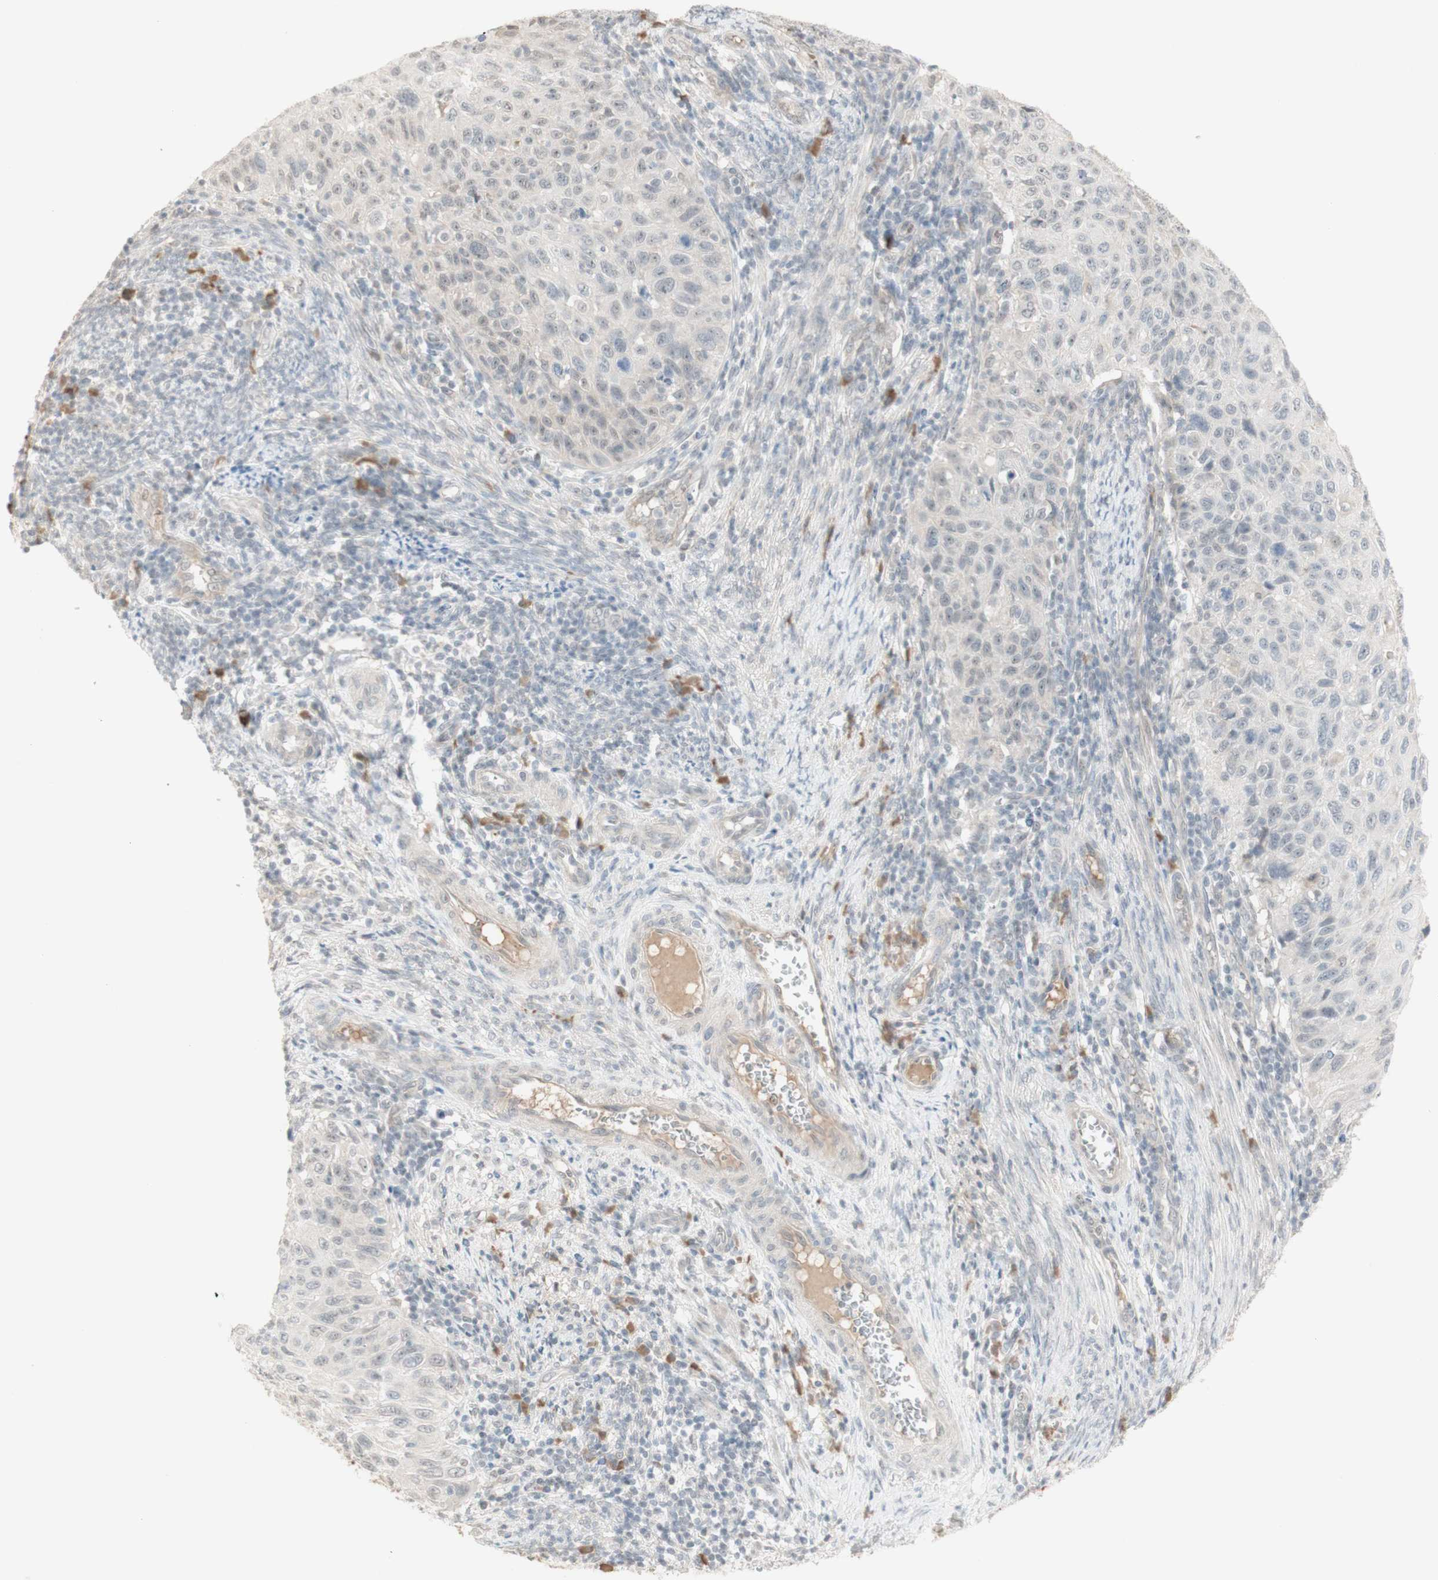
{"staining": {"intensity": "weak", "quantity": "25%-75%", "location": "cytoplasmic/membranous,nuclear"}, "tissue": "cervical cancer", "cell_type": "Tumor cells", "image_type": "cancer", "snomed": [{"axis": "morphology", "description": "Squamous cell carcinoma, NOS"}, {"axis": "topography", "description": "Cervix"}], "caption": "Cervical squamous cell carcinoma was stained to show a protein in brown. There is low levels of weak cytoplasmic/membranous and nuclear positivity in about 25%-75% of tumor cells.", "gene": "PLCD4", "patient": {"sex": "female", "age": 70}}